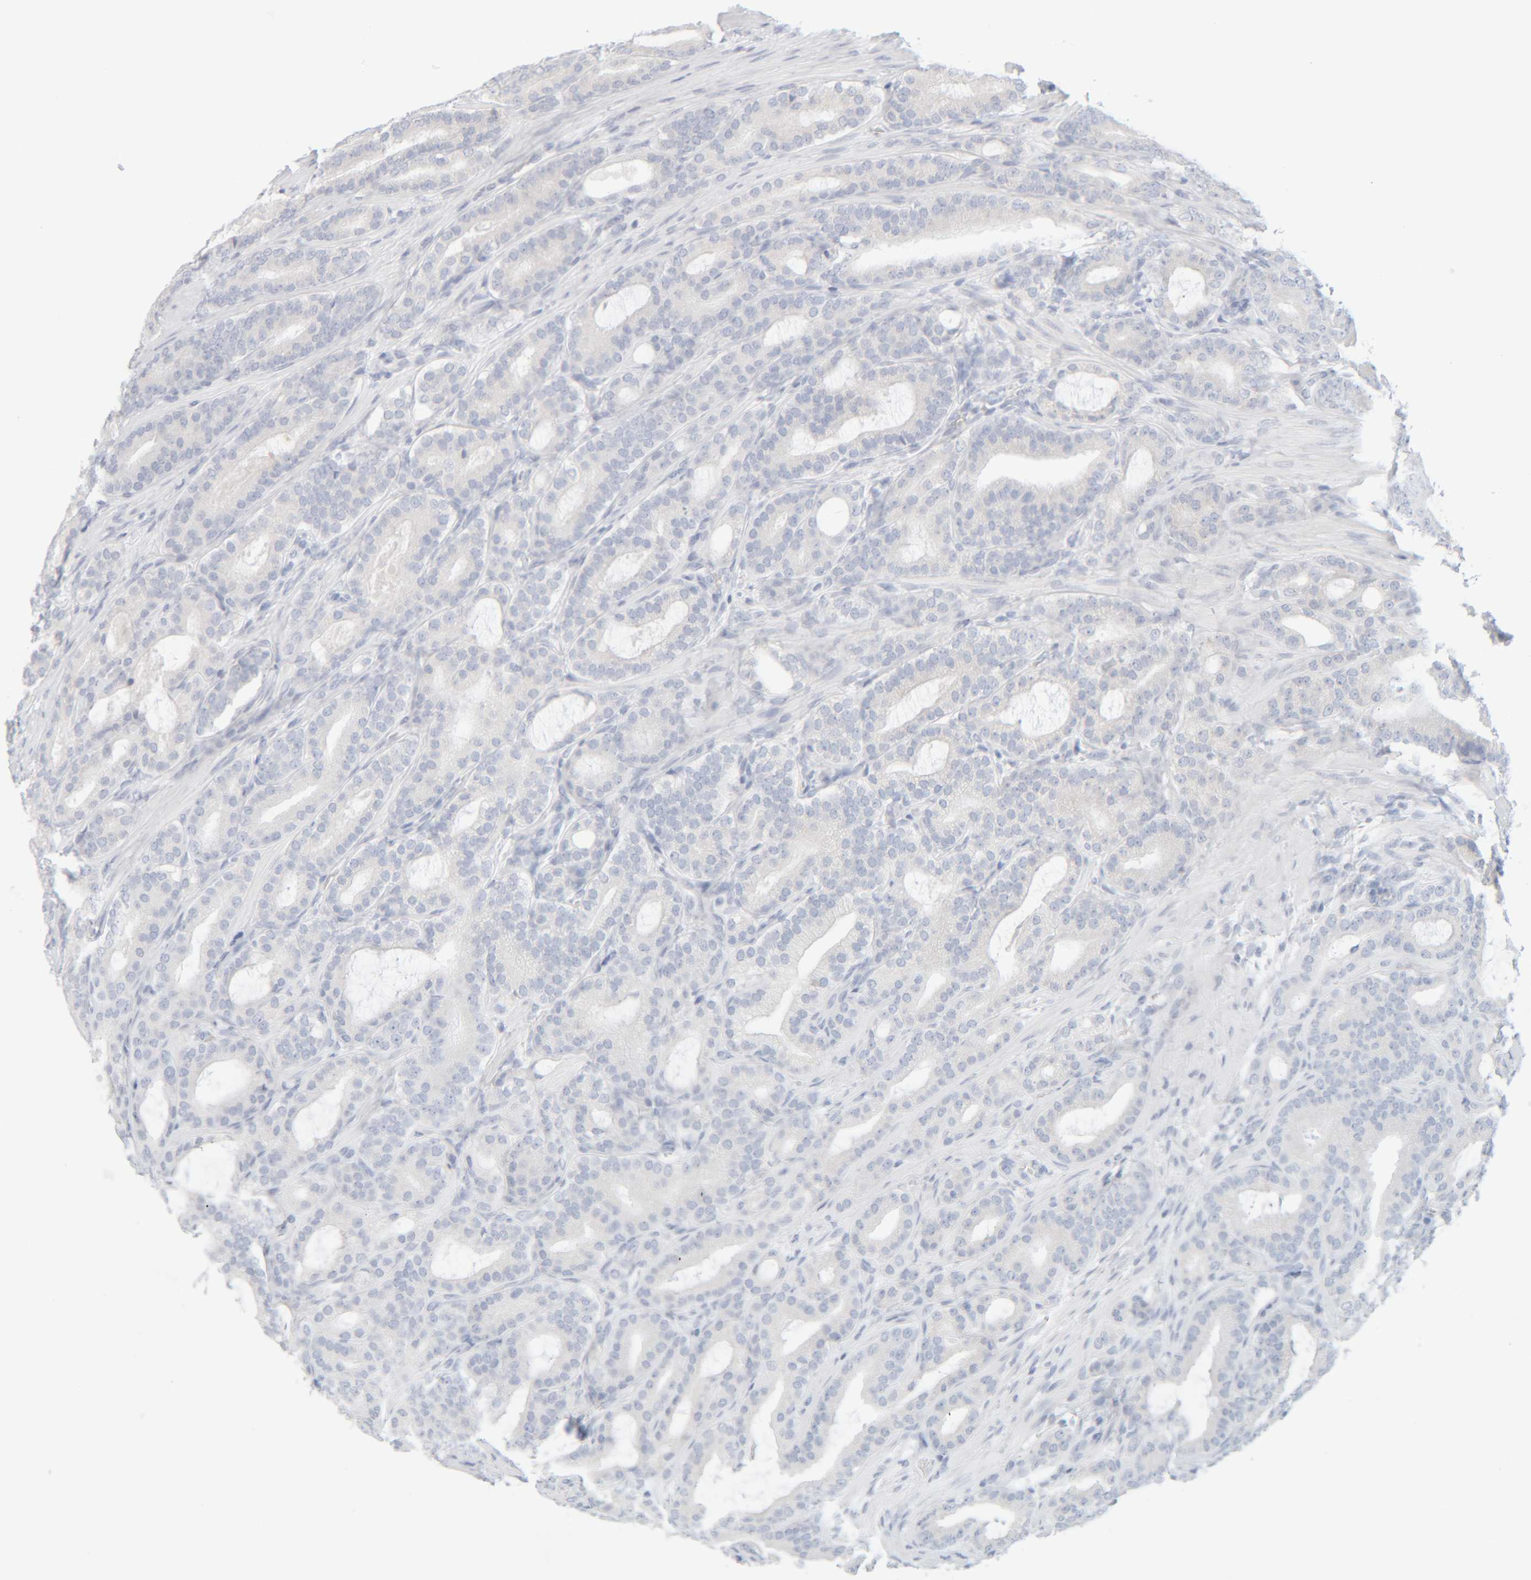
{"staining": {"intensity": "negative", "quantity": "none", "location": "none"}, "tissue": "prostate cancer", "cell_type": "Tumor cells", "image_type": "cancer", "snomed": [{"axis": "morphology", "description": "Adenocarcinoma, High grade"}, {"axis": "topography", "description": "Prostate"}], "caption": "IHC of prostate cancer (high-grade adenocarcinoma) reveals no expression in tumor cells.", "gene": "RIDA", "patient": {"sex": "male", "age": 60}}